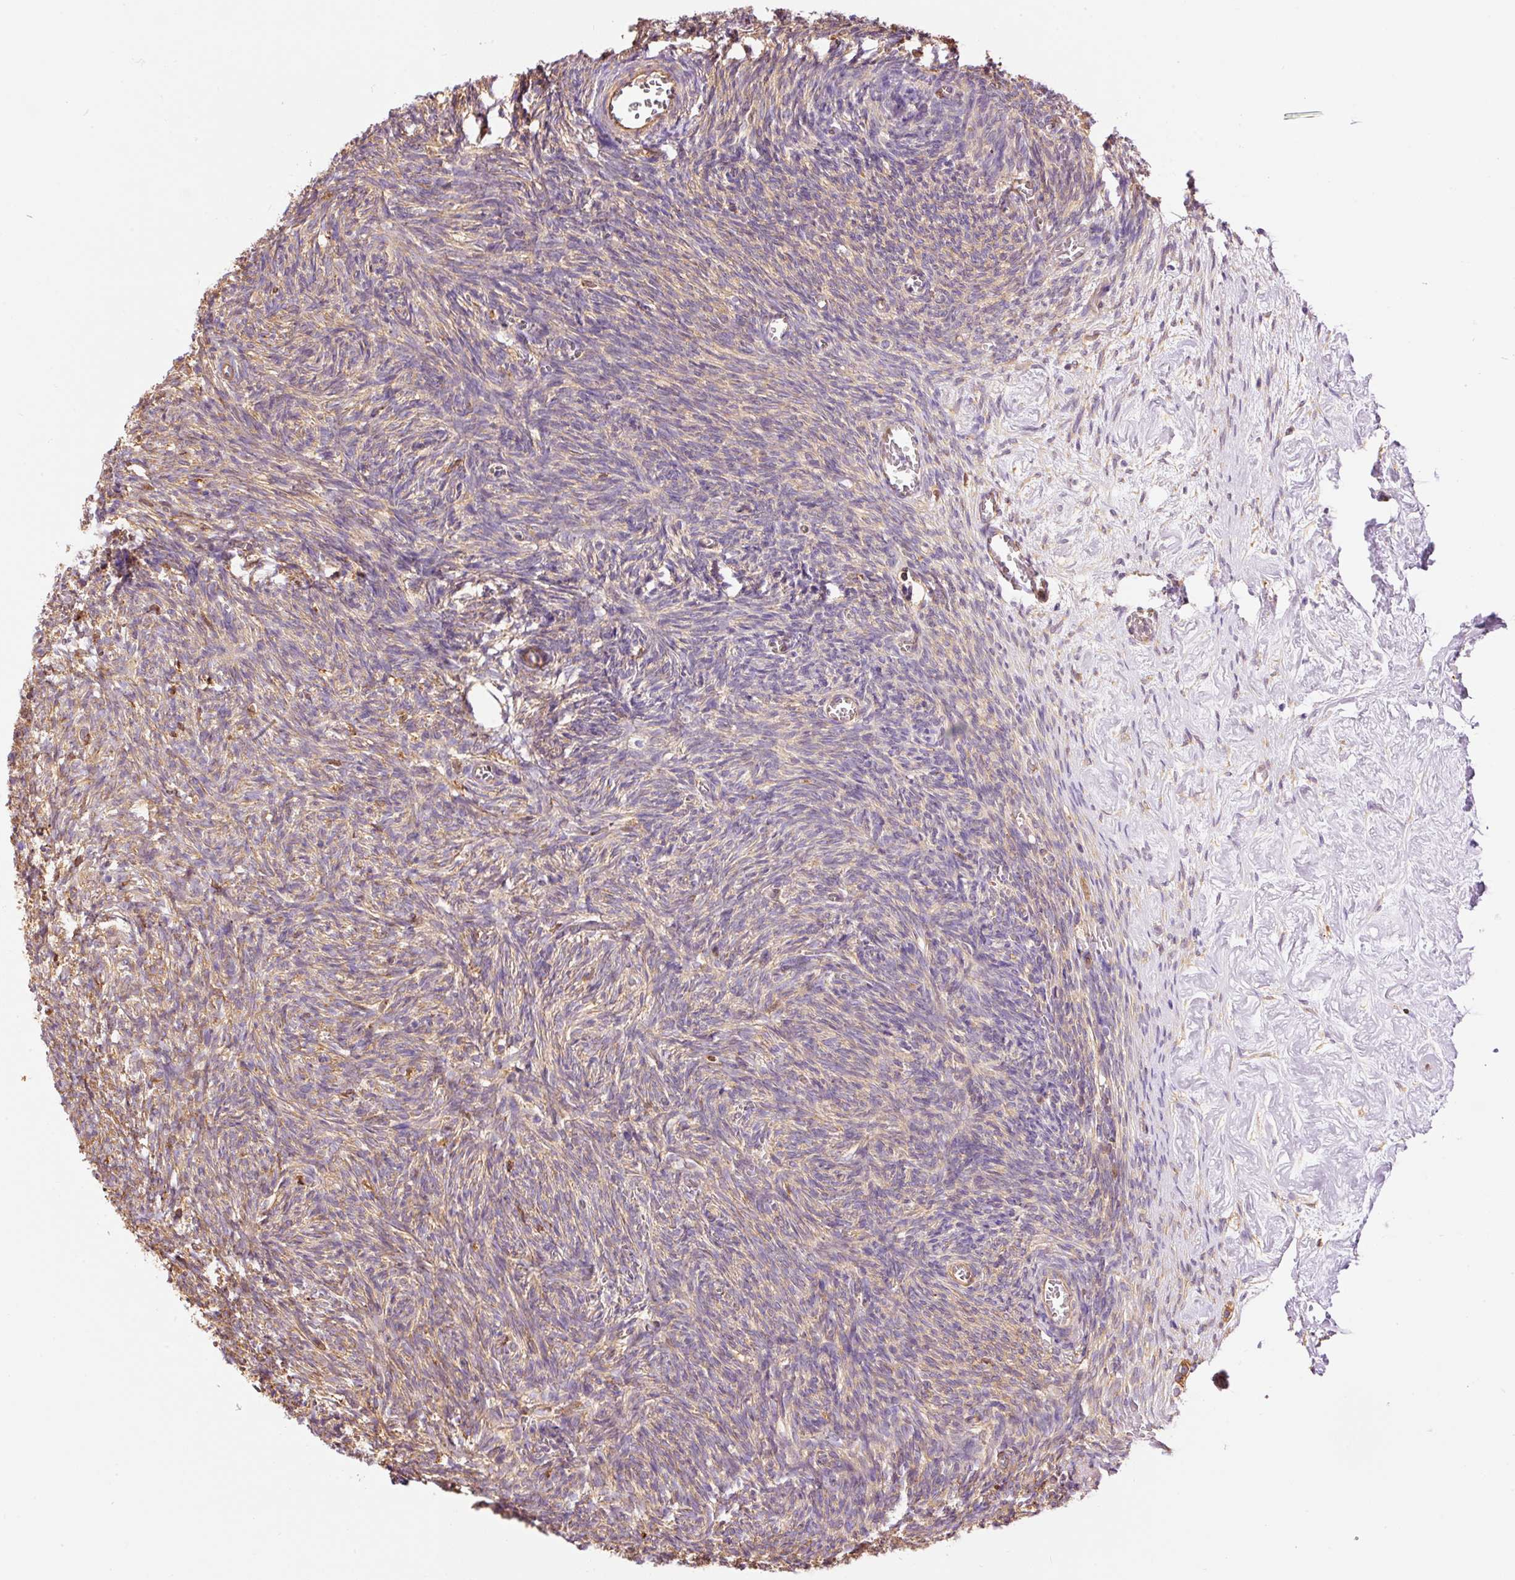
{"staining": {"intensity": "negative", "quantity": "none", "location": "none"}, "tissue": "ovary", "cell_type": "Ovarian stroma cells", "image_type": "normal", "snomed": [{"axis": "morphology", "description": "Normal tissue, NOS"}, {"axis": "topography", "description": "Ovary"}], "caption": "DAB (3,3'-diaminobenzidine) immunohistochemical staining of unremarkable ovary exhibits no significant staining in ovarian stroma cells. The staining was performed using DAB to visualize the protein expression in brown, while the nuclei were stained in blue with hematoxylin (Magnification: 20x).", "gene": "ENSG00000249624", "patient": {"sex": "female", "age": 67}}